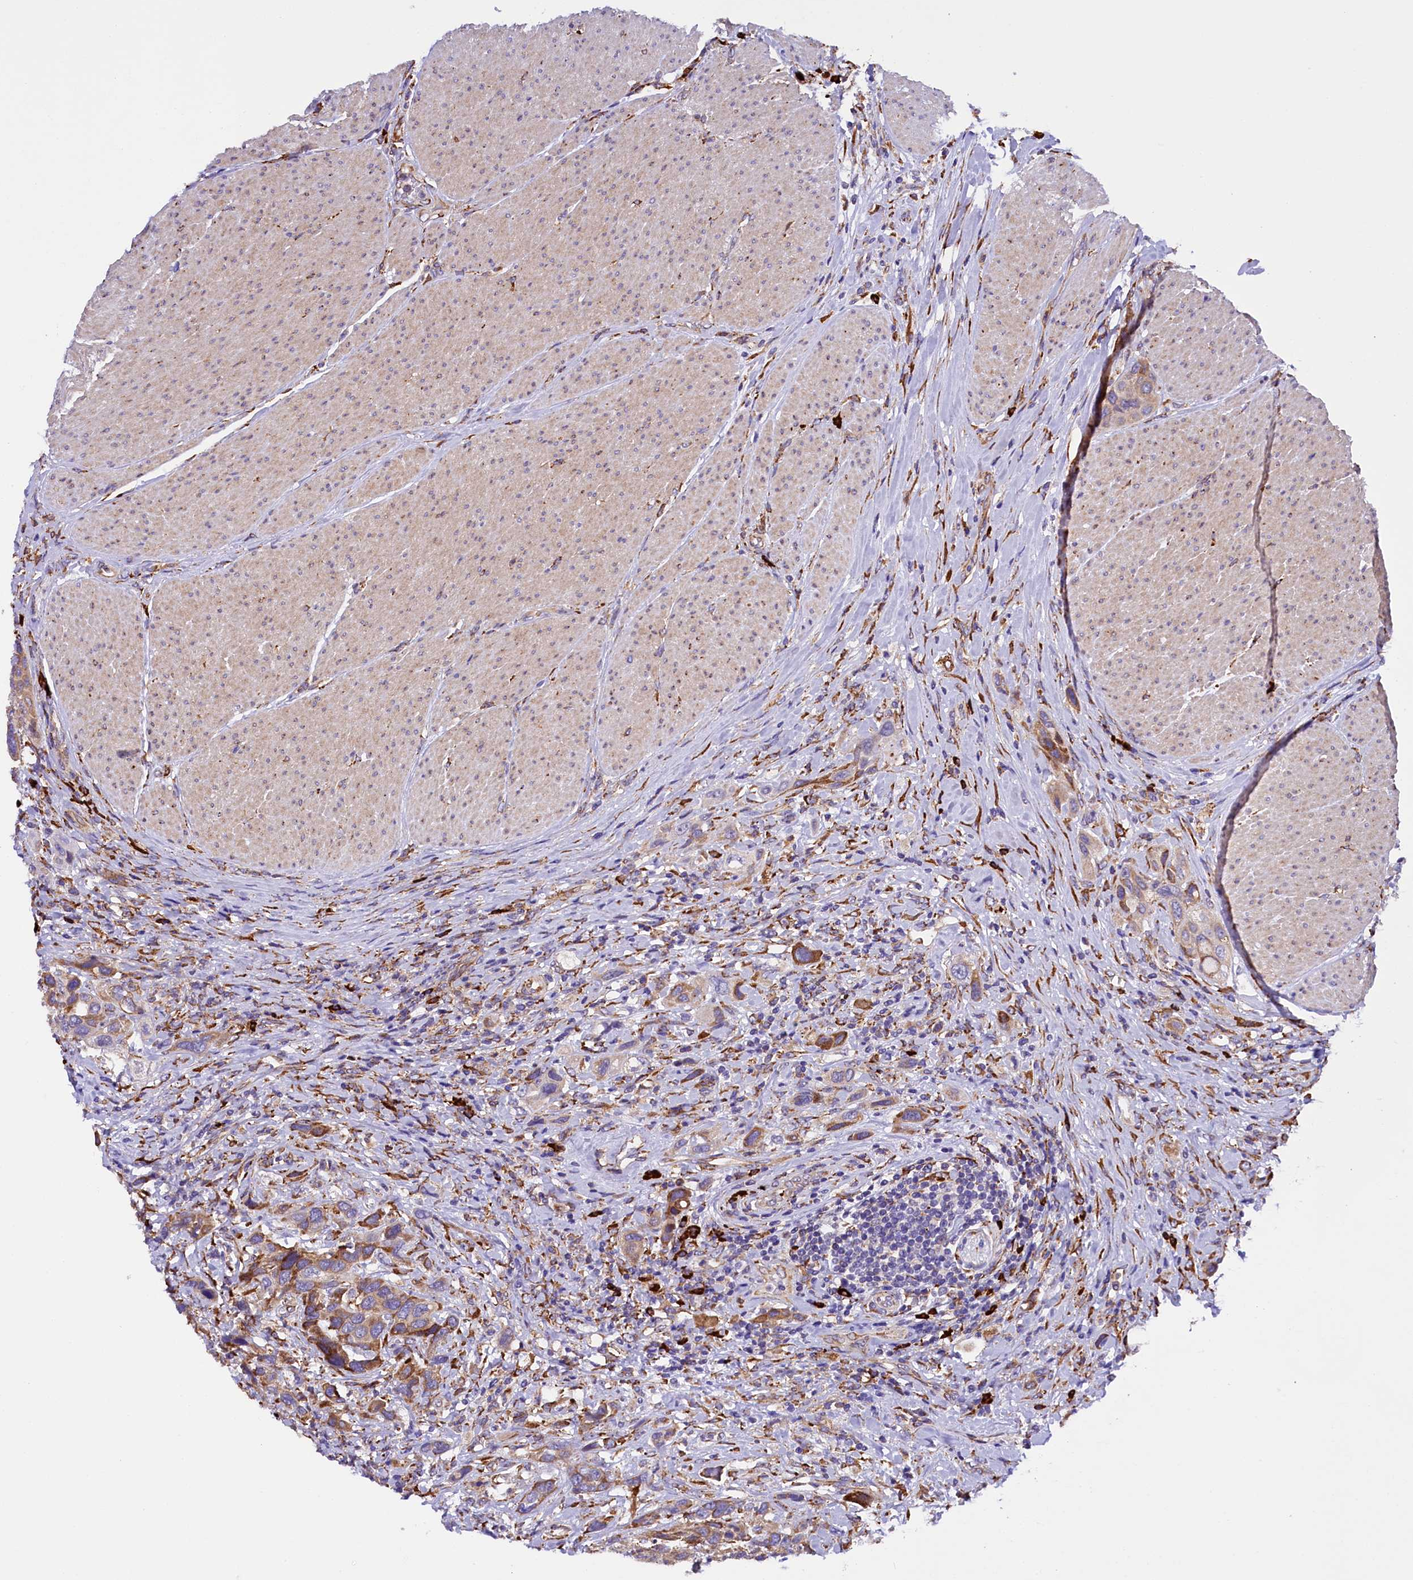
{"staining": {"intensity": "moderate", "quantity": ">75%", "location": "cytoplasmic/membranous"}, "tissue": "urothelial cancer", "cell_type": "Tumor cells", "image_type": "cancer", "snomed": [{"axis": "morphology", "description": "Urothelial carcinoma, High grade"}, {"axis": "topography", "description": "Urinary bladder"}], "caption": "The image demonstrates immunohistochemical staining of urothelial cancer. There is moderate cytoplasmic/membranous staining is identified in approximately >75% of tumor cells.", "gene": "CAPS2", "patient": {"sex": "male", "age": 50}}